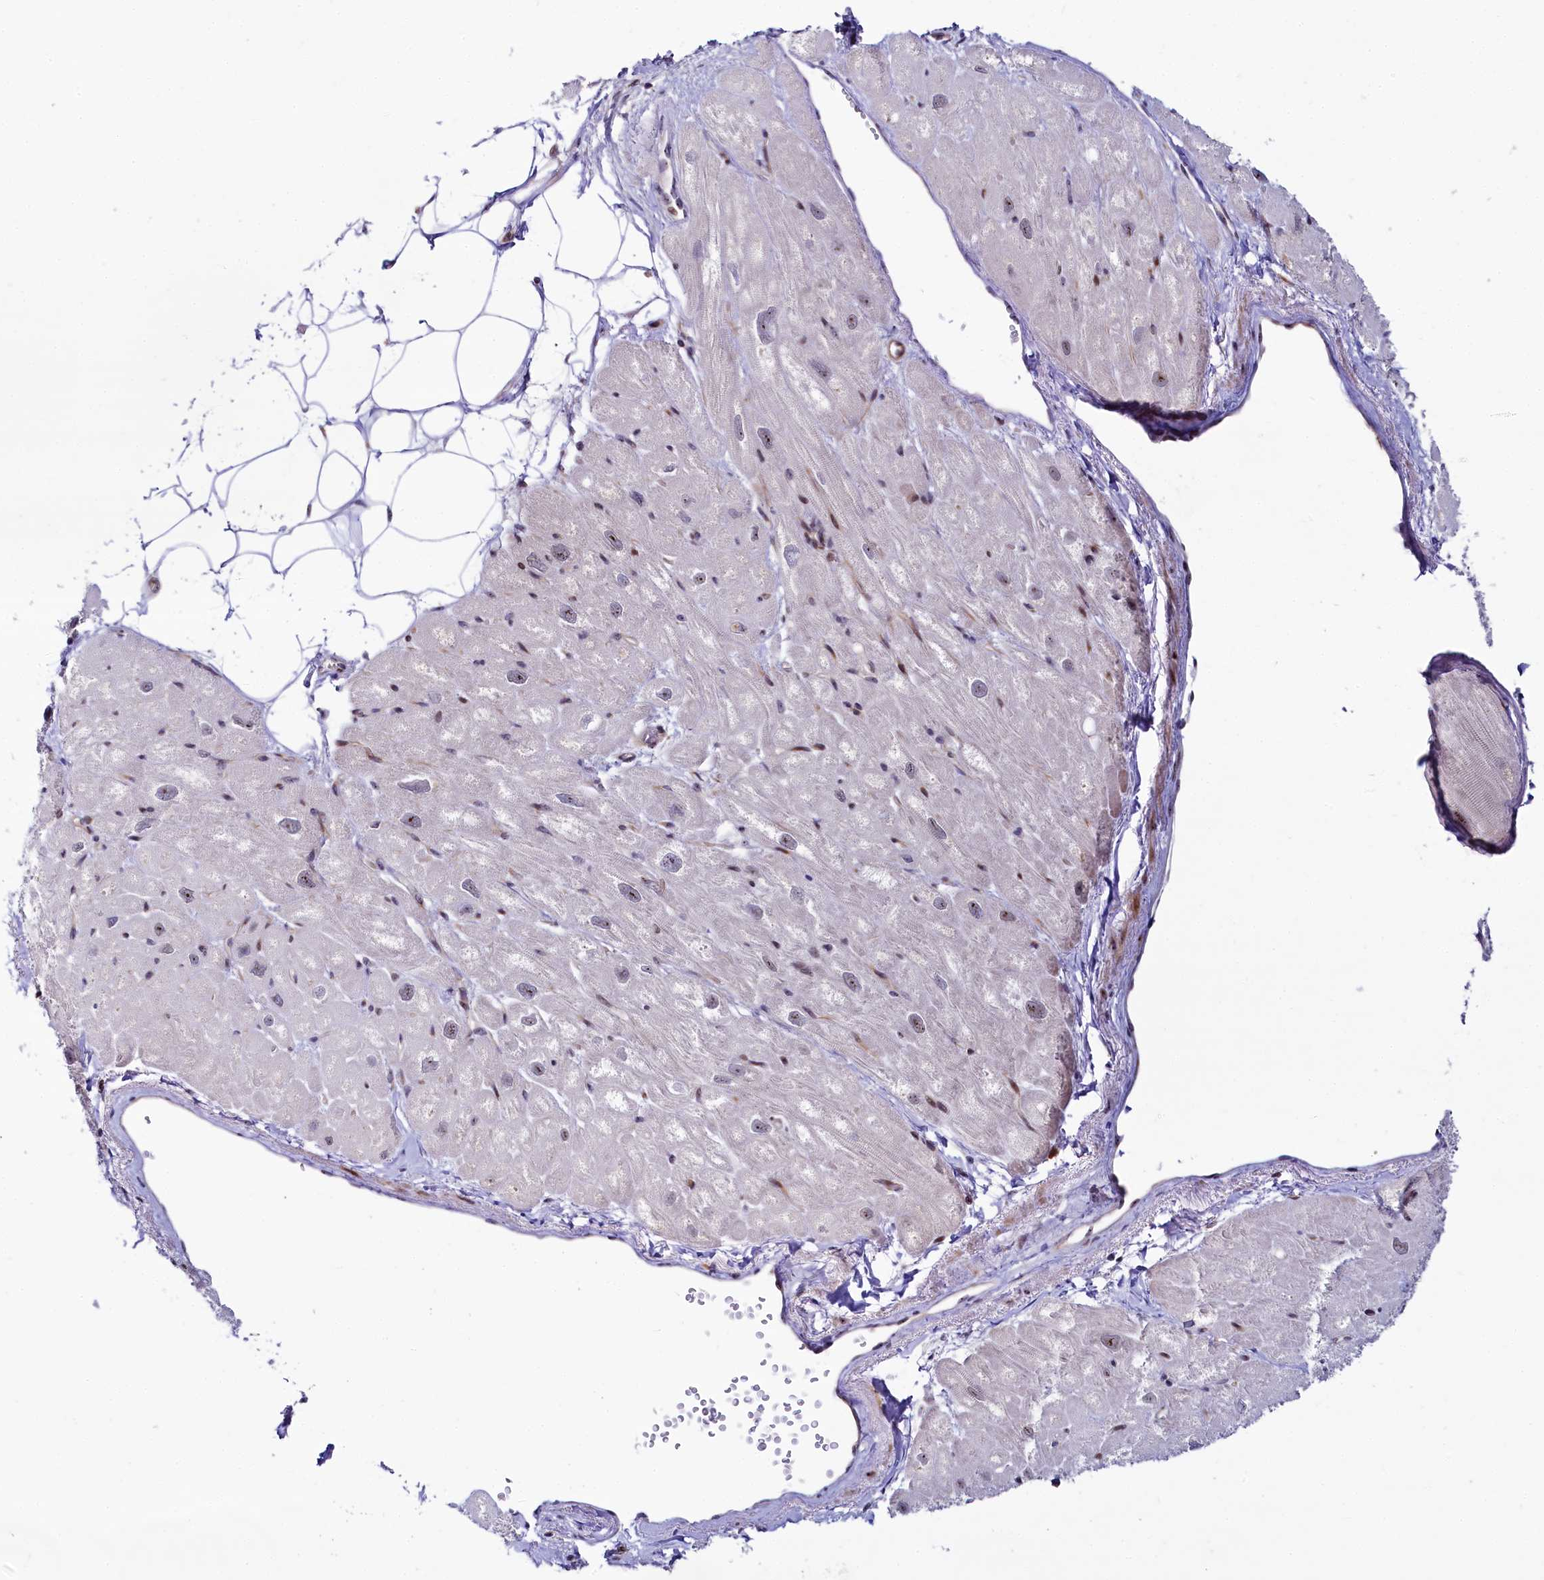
{"staining": {"intensity": "weak", "quantity": "25%-75%", "location": "nuclear"}, "tissue": "heart muscle", "cell_type": "Cardiomyocytes", "image_type": "normal", "snomed": [{"axis": "morphology", "description": "Normal tissue, NOS"}, {"axis": "topography", "description": "Heart"}], "caption": "The photomicrograph exhibits a brown stain indicating the presence of a protein in the nuclear of cardiomyocytes in heart muscle. The protein of interest is stained brown, and the nuclei are stained in blue (DAB (3,3'-diaminobenzidine) IHC with brightfield microscopy, high magnification).", "gene": "TCOF1", "patient": {"sex": "male", "age": 50}}